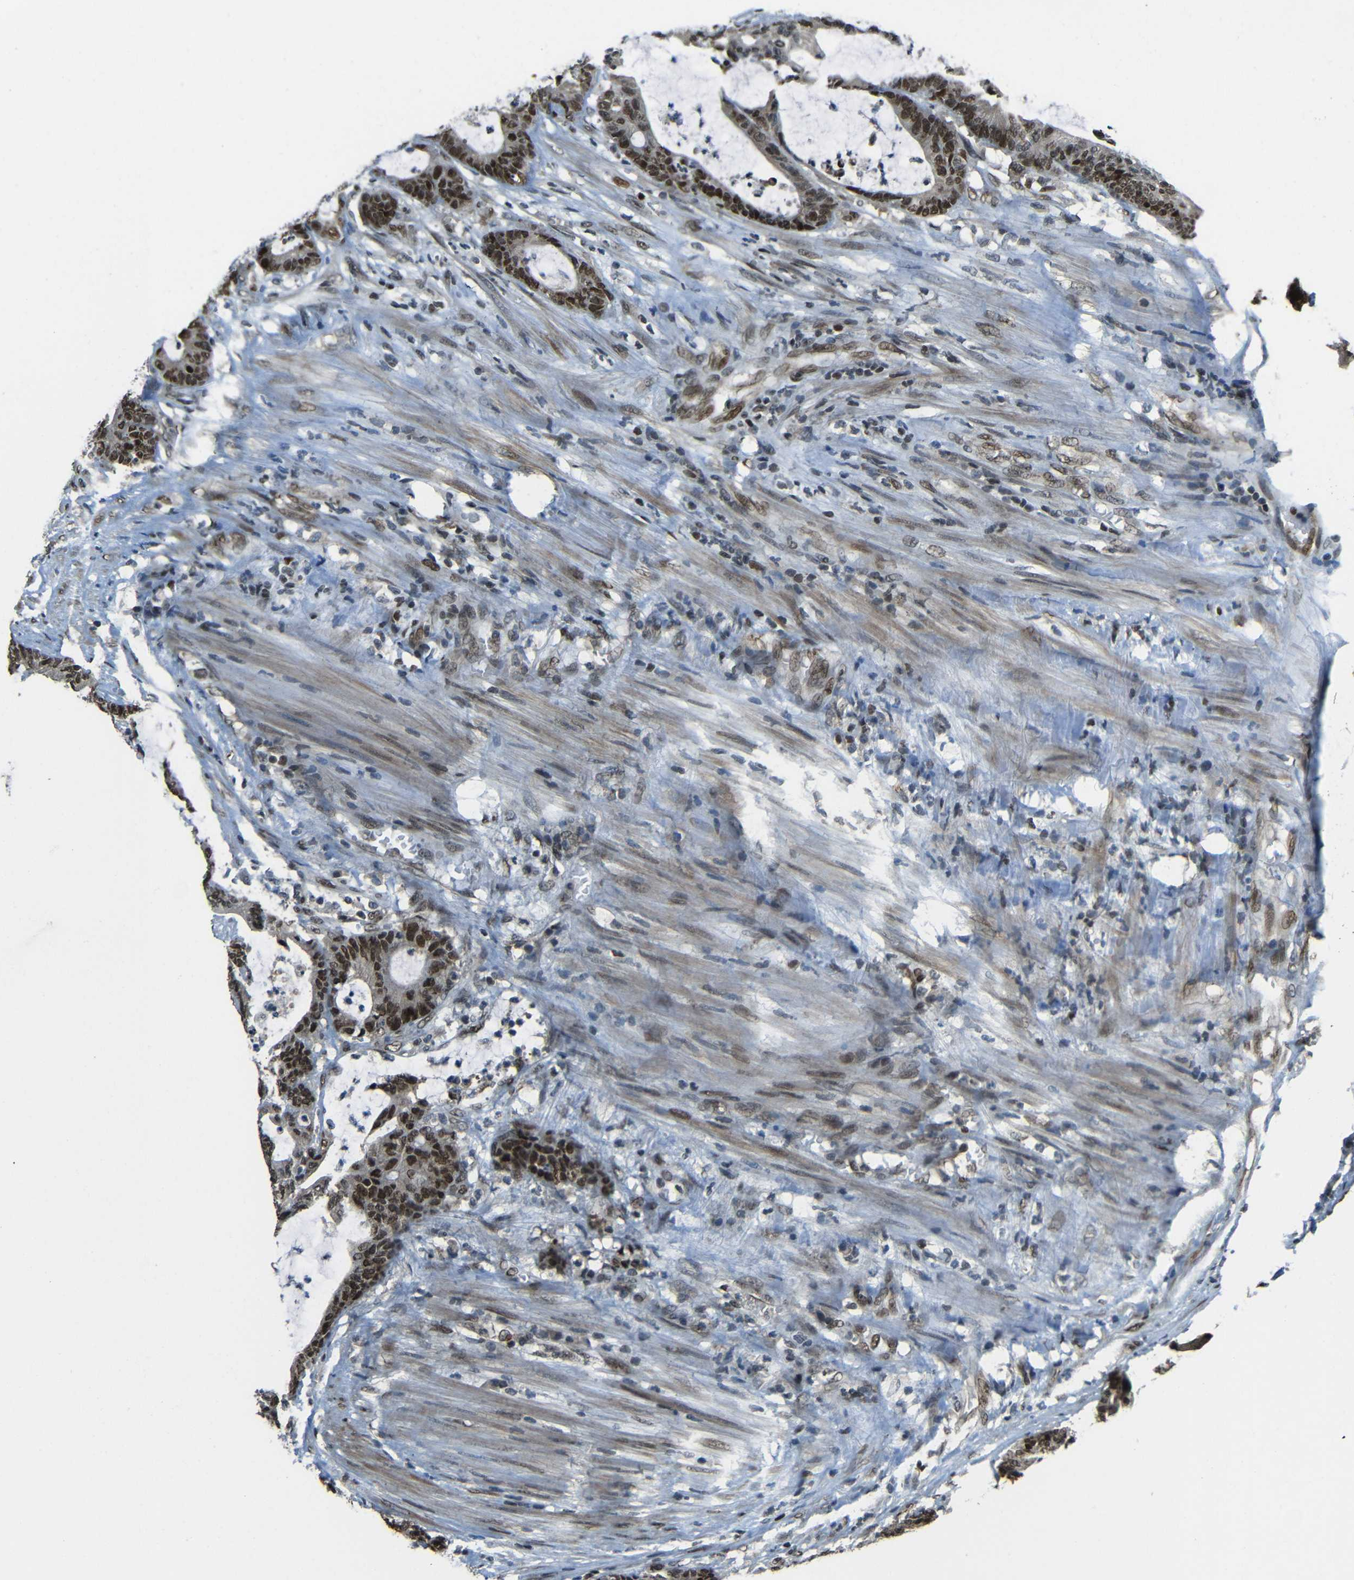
{"staining": {"intensity": "strong", "quantity": "25%-75%", "location": "nuclear"}, "tissue": "colorectal cancer", "cell_type": "Tumor cells", "image_type": "cancer", "snomed": [{"axis": "morphology", "description": "Adenocarcinoma, NOS"}, {"axis": "topography", "description": "Colon"}], "caption": "Approximately 25%-75% of tumor cells in human colorectal cancer (adenocarcinoma) display strong nuclear protein staining as visualized by brown immunohistochemical staining.", "gene": "PSIP1", "patient": {"sex": "female", "age": 84}}